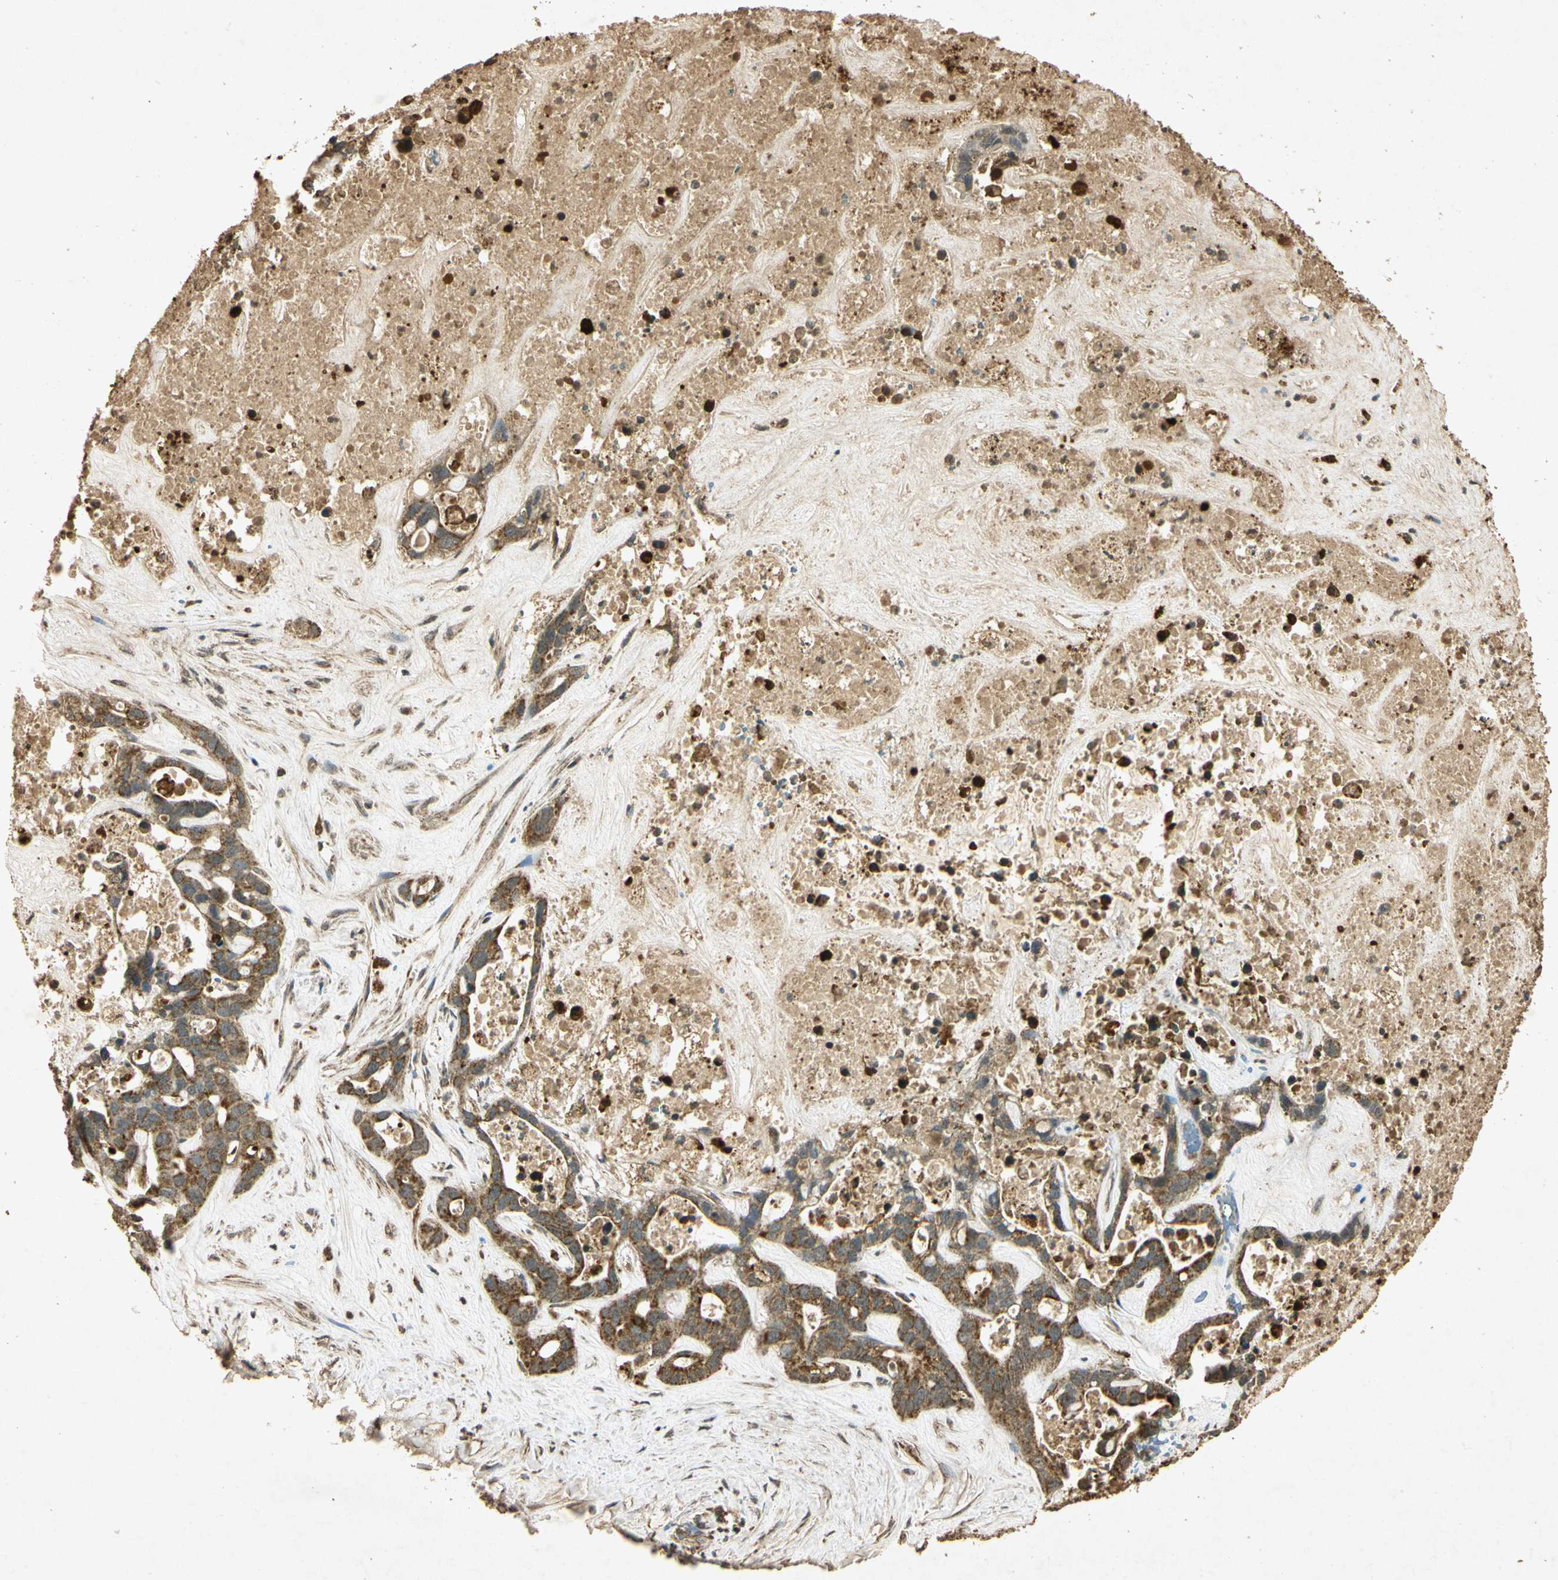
{"staining": {"intensity": "moderate", "quantity": ">75%", "location": "cytoplasmic/membranous"}, "tissue": "liver cancer", "cell_type": "Tumor cells", "image_type": "cancer", "snomed": [{"axis": "morphology", "description": "Cholangiocarcinoma"}, {"axis": "topography", "description": "Liver"}], "caption": "Cholangiocarcinoma (liver) was stained to show a protein in brown. There is medium levels of moderate cytoplasmic/membranous expression in approximately >75% of tumor cells.", "gene": "PRDX3", "patient": {"sex": "female", "age": 65}}